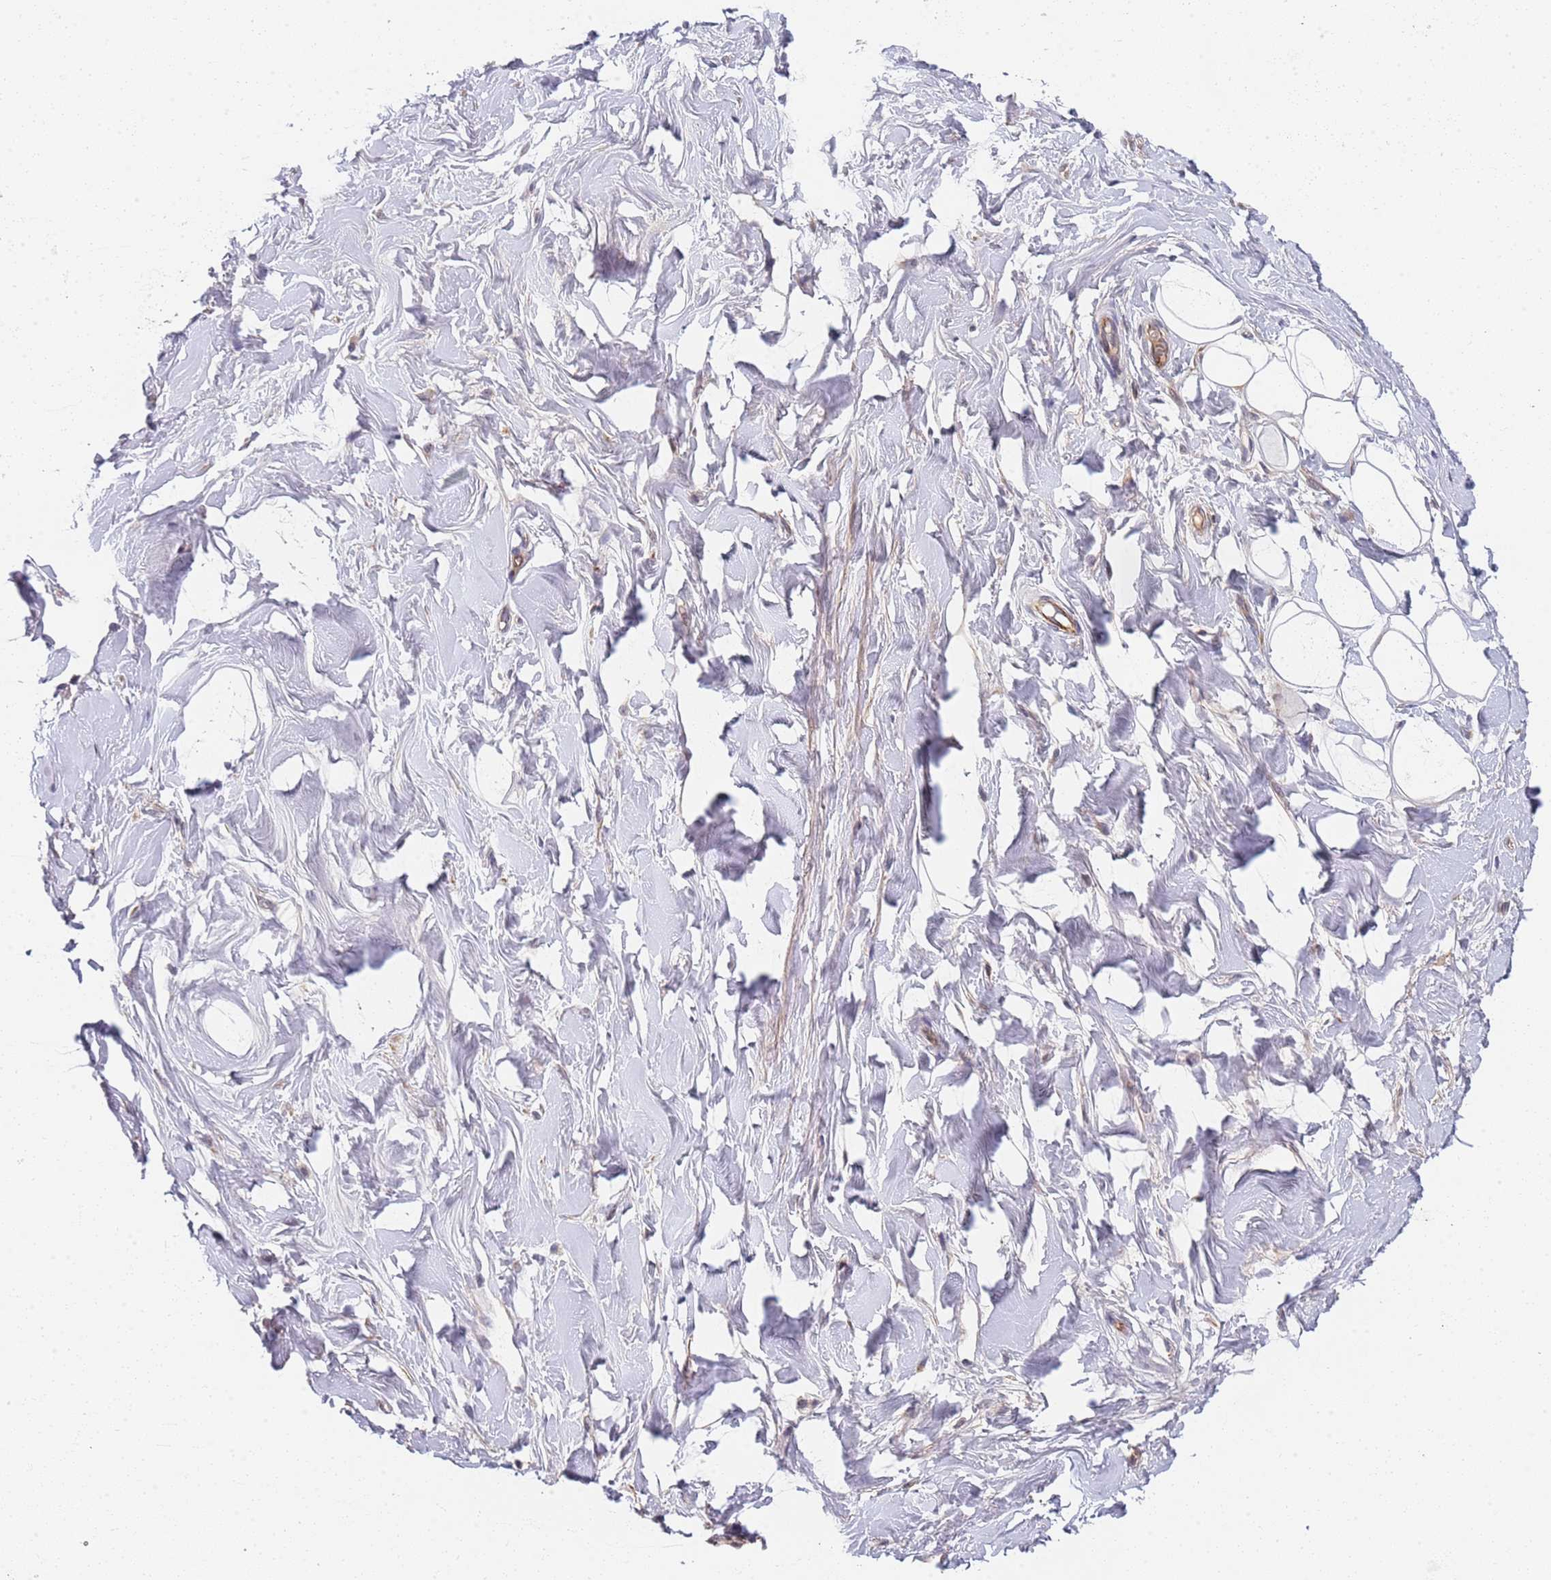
{"staining": {"intensity": "negative", "quantity": "none", "location": "none"}, "tissue": "adipose tissue", "cell_type": "Adipocytes", "image_type": "normal", "snomed": [{"axis": "morphology", "description": "Normal tissue, NOS"}, {"axis": "topography", "description": "Cartilage tissue"}, {"axis": "topography", "description": "Bronchus"}], "caption": "Immunohistochemistry (IHC) histopathology image of normal adipose tissue: adipose tissue stained with DAB (3,3'-diaminobenzidine) displays no significant protein positivity in adipocytes. (DAB immunohistochemistry (IHC), high magnification).", "gene": "B4GALT4", "patient": {"sex": "male", "age": 56}}